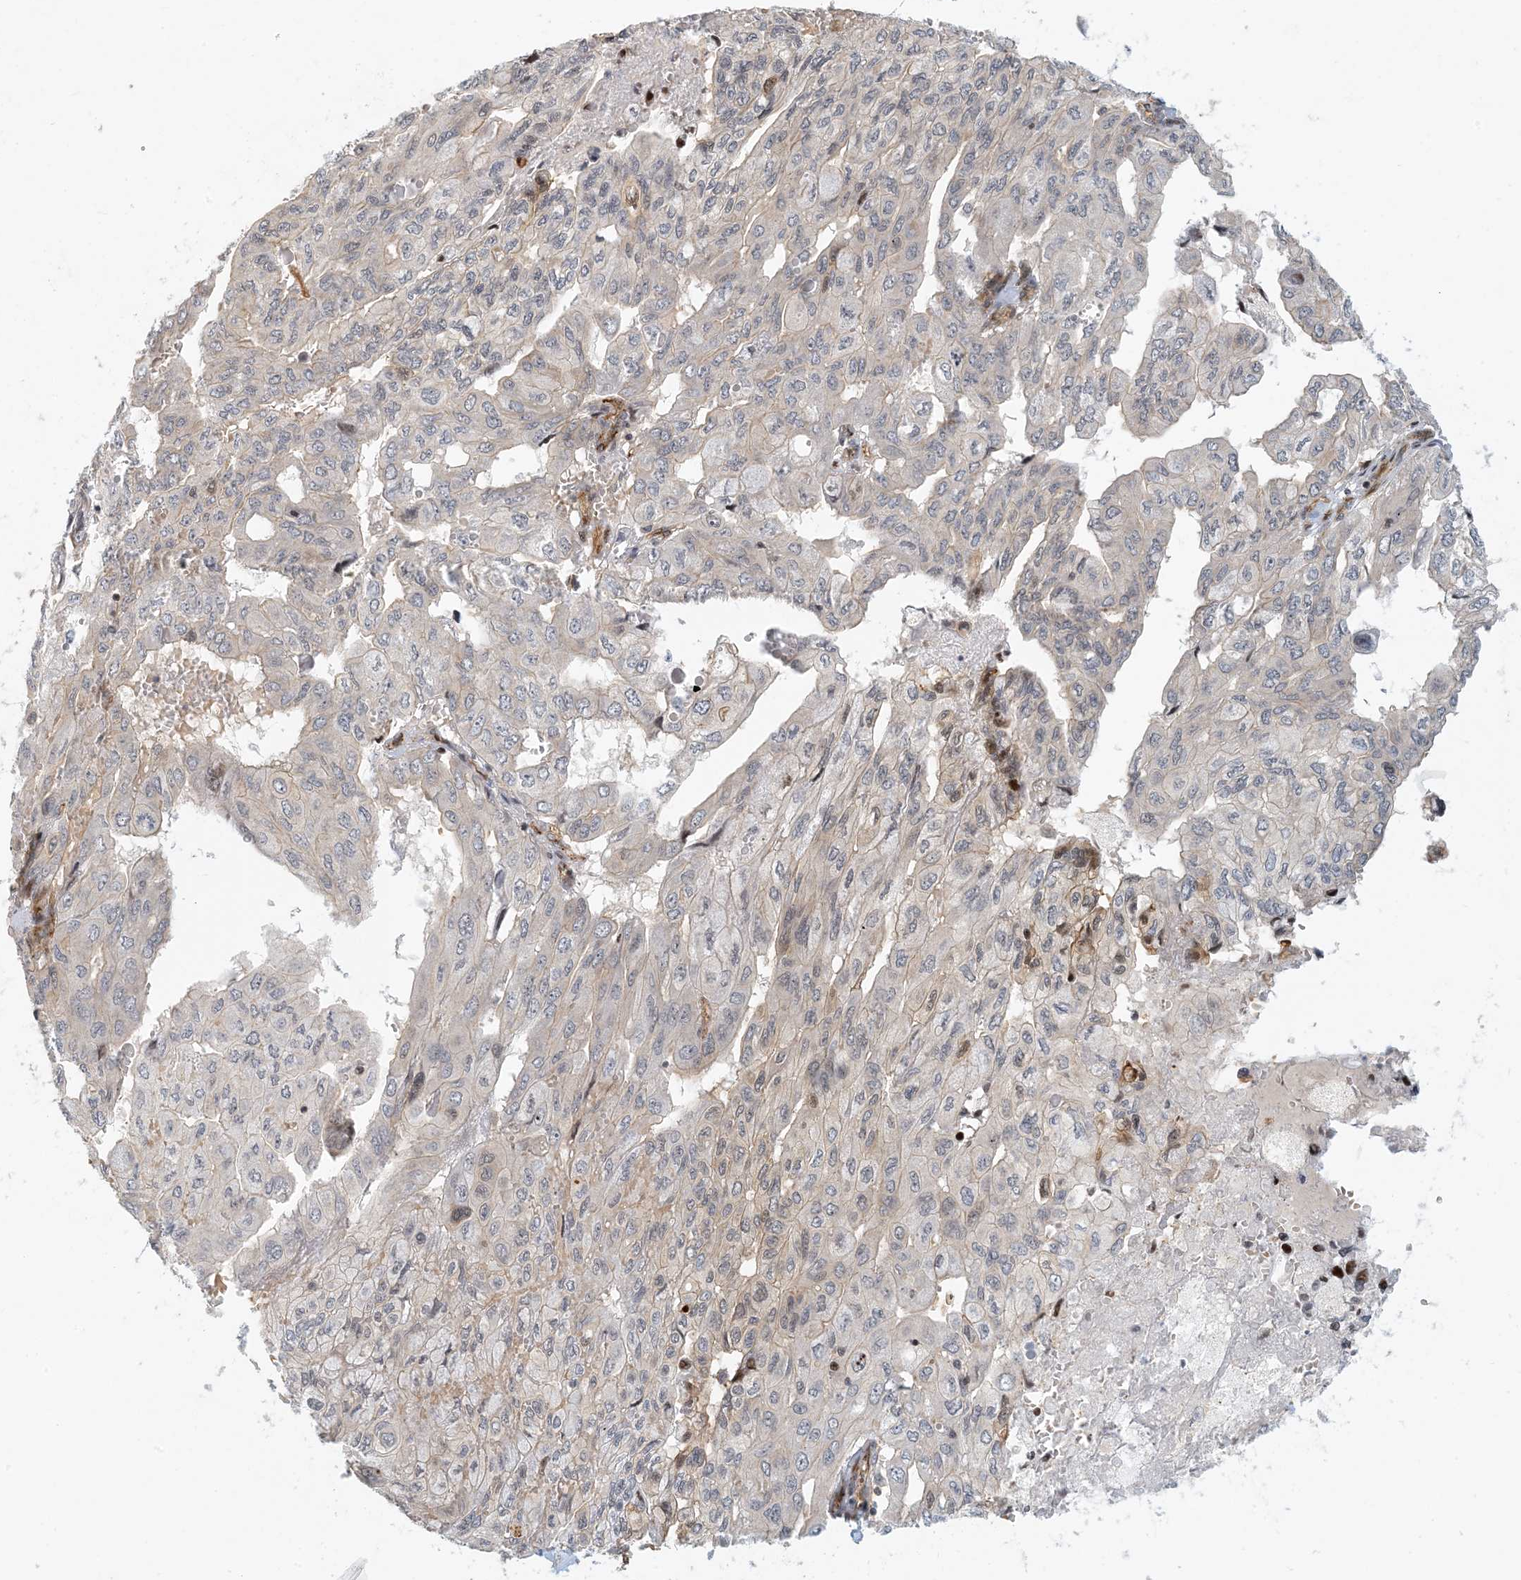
{"staining": {"intensity": "weak", "quantity": "<25%", "location": "nuclear"}, "tissue": "pancreatic cancer", "cell_type": "Tumor cells", "image_type": "cancer", "snomed": [{"axis": "morphology", "description": "Adenocarcinoma, NOS"}, {"axis": "topography", "description": "Pancreas"}], "caption": "Immunohistochemistry (IHC) histopathology image of neoplastic tissue: human pancreatic adenocarcinoma stained with DAB exhibits no significant protein positivity in tumor cells.", "gene": "MAPKBP1", "patient": {"sex": "male", "age": 51}}